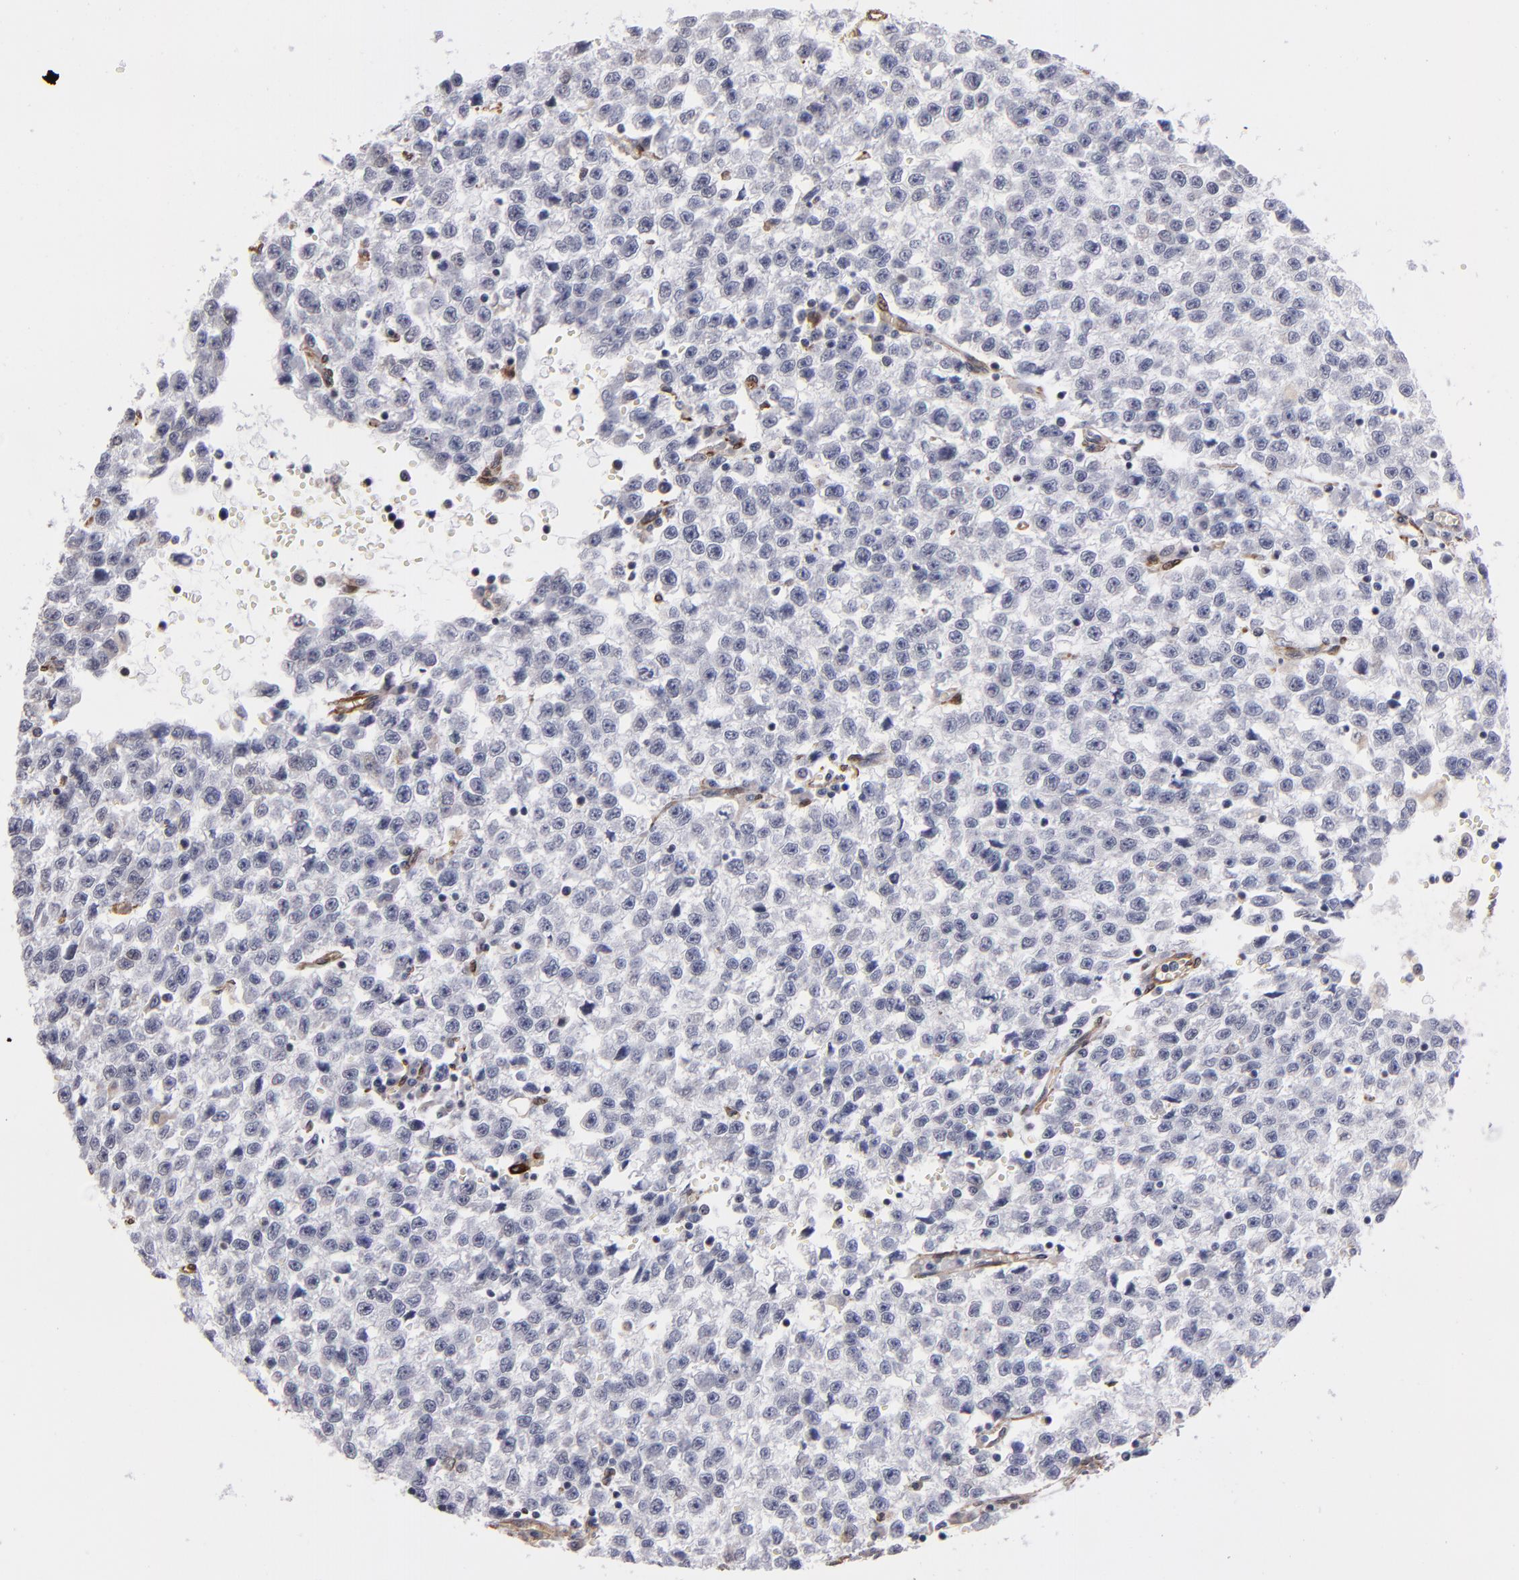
{"staining": {"intensity": "negative", "quantity": "none", "location": "none"}, "tissue": "testis cancer", "cell_type": "Tumor cells", "image_type": "cancer", "snomed": [{"axis": "morphology", "description": "Seminoma, NOS"}, {"axis": "topography", "description": "Testis"}], "caption": "DAB immunohistochemical staining of testis cancer (seminoma) reveals no significant positivity in tumor cells. (Brightfield microscopy of DAB immunohistochemistry (IHC) at high magnification).", "gene": "PGRMC1", "patient": {"sex": "male", "age": 35}}